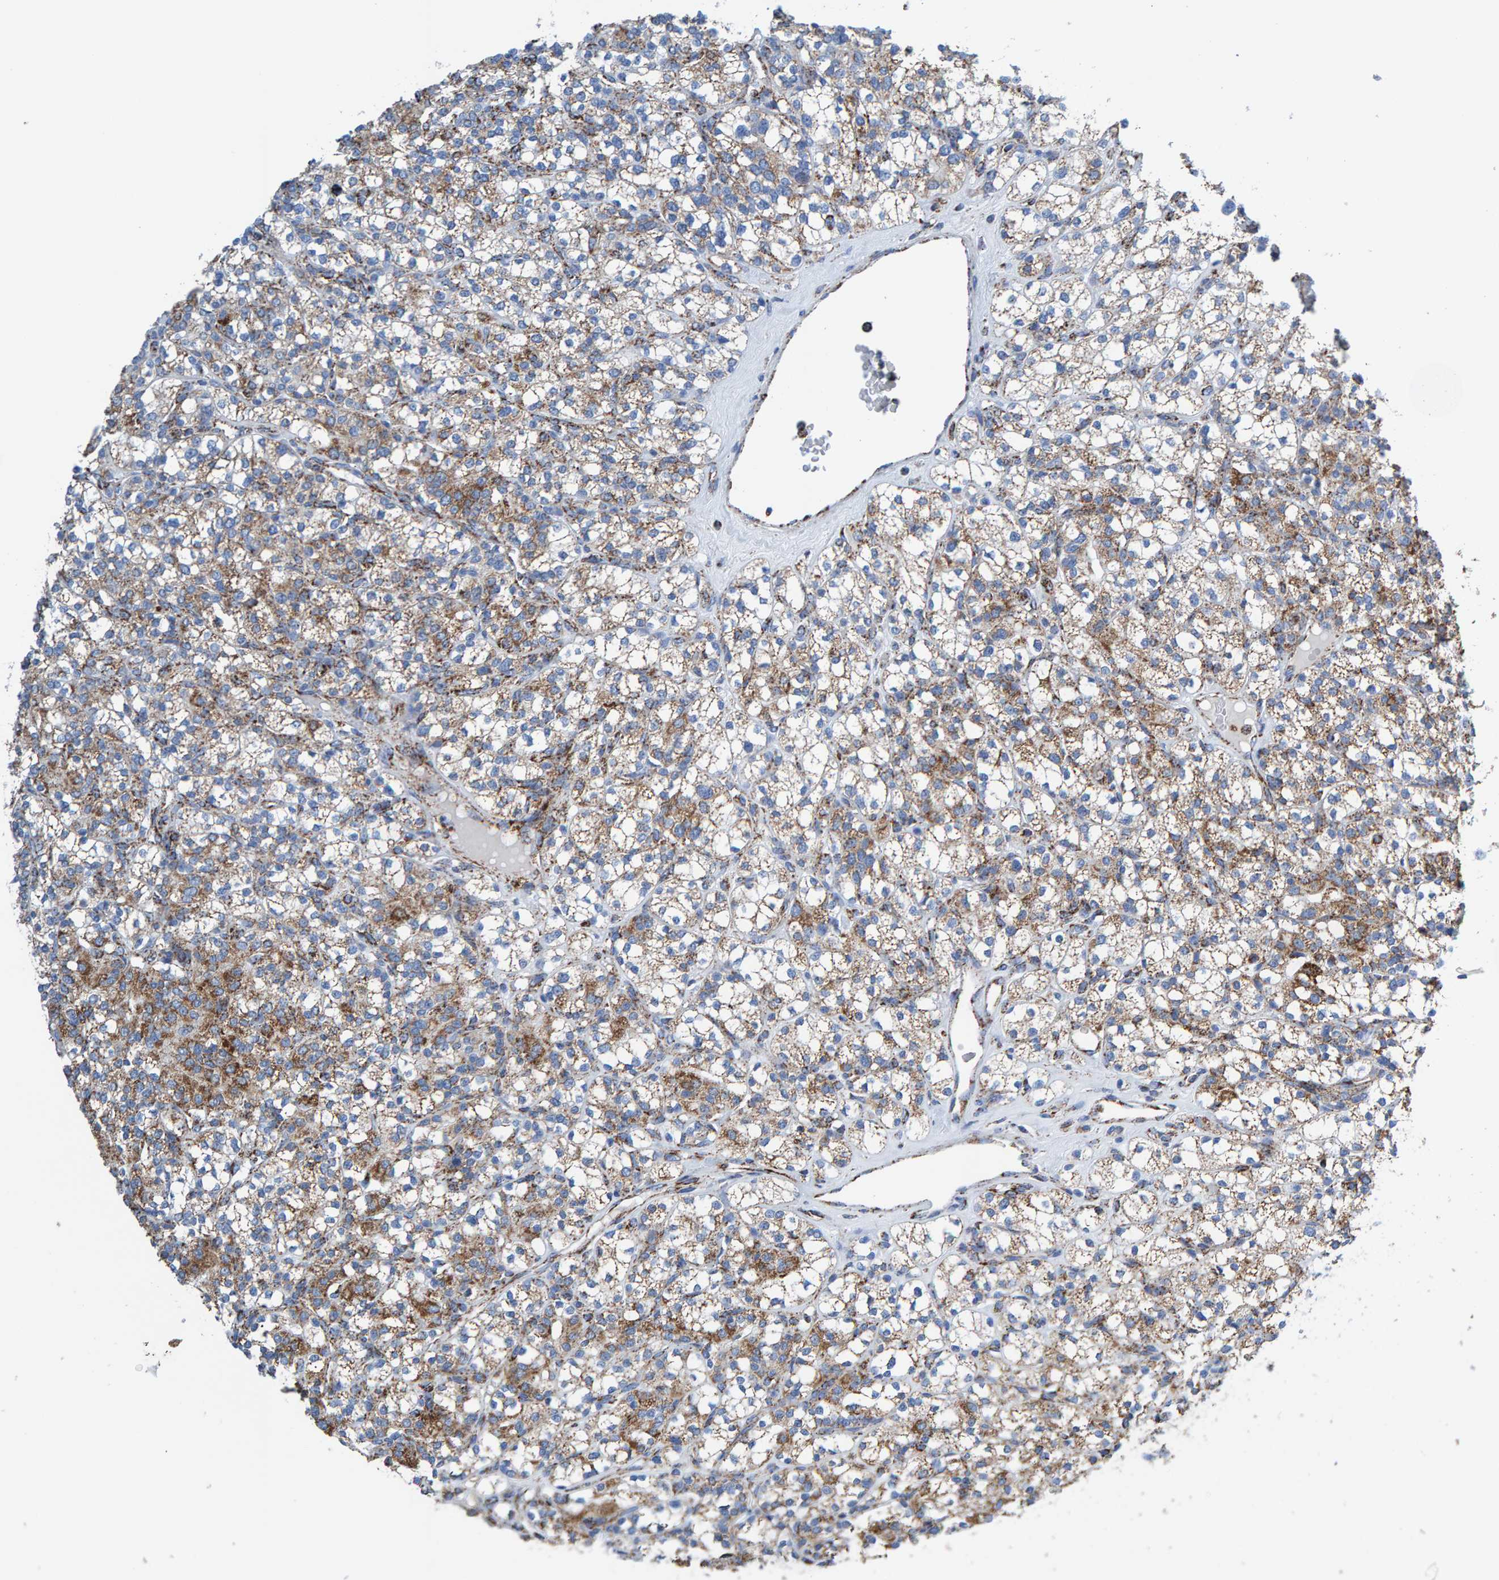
{"staining": {"intensity": "moderate", "quantity": "25%-75%", "location": "cytoplasmic/membranous"}, "tissue": "renal cancer", "cell_type": "Tumor cells", "image_type": "cancer", "snomed": [{"axis": "morphology", "description": "Adenocarcinoma, NOS"}, {"axis": "topography", "description": "Kidney"}], "caption": "A histopathology image of human renal cancer (adenocarcinoma) stained for a protein demonstrates moderate cytoplasmic/membranous brown staining in tumor cells.", "gene": "ENSG00000262660", "patient": {"sex": "male", "age": 77}}